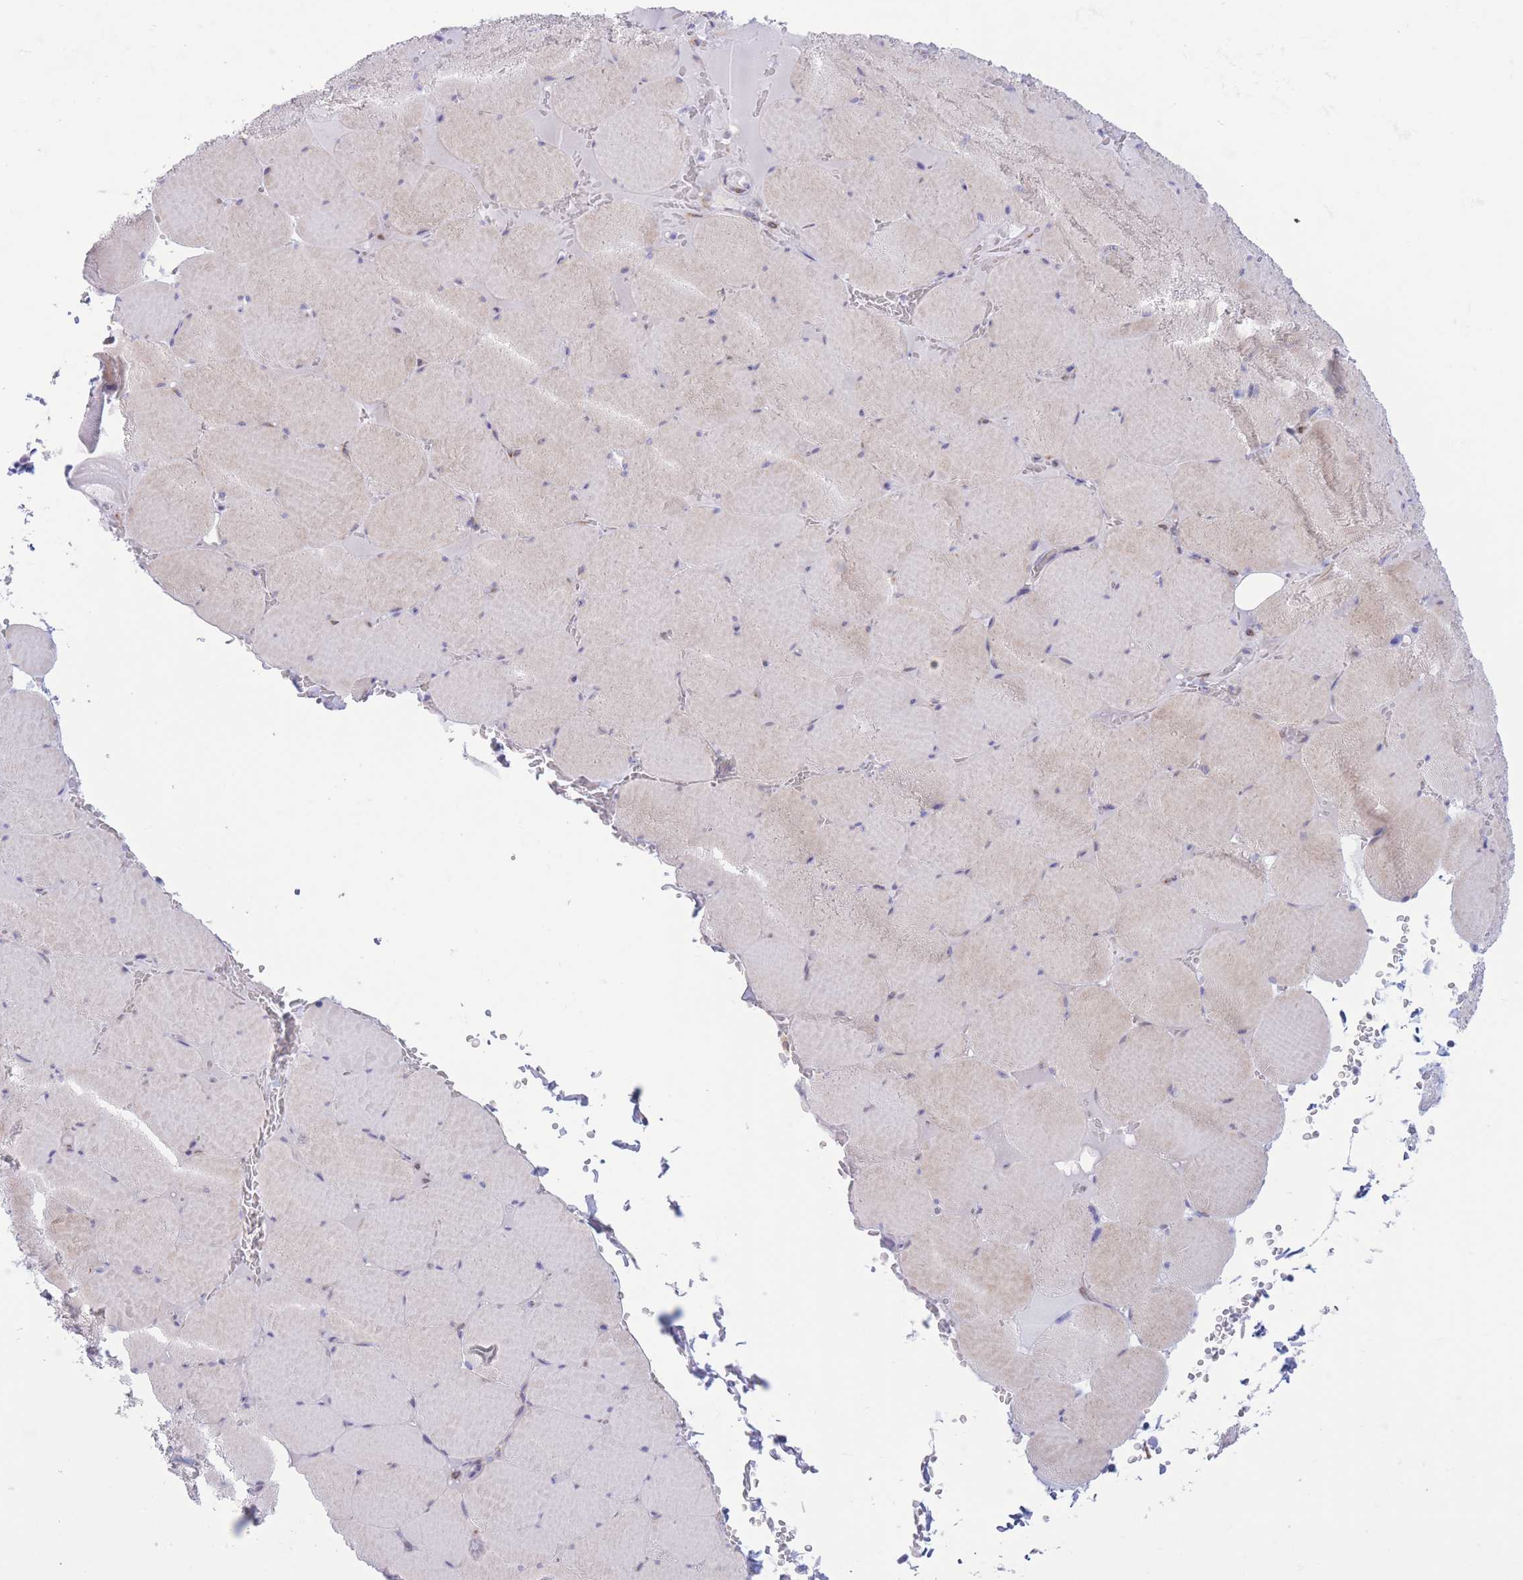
{"staining": {"intensity": "weak", "quantity": "<25%", "location": "cytoplasmic/membranous"}, "tissue": "skeletal muscle", "cell_type": "Myocytes", "image_type": "normal", "snomed": [{"axis": "morphology", "description": "Normal tissue, NOS"}, {"axis": "topography", "description": "Skeletal muscle"}, {"axis": "topography", "description": "Head-Neck"}], "caption": "This micrograph is of unremarkable skeletal muscle stained with IHC to label a protein in brown with the nuclei are counter-stained blue. There is no expression in myocytes.", "gene": "MYDGF", "patient": {"sex": "male", "age": 66}}